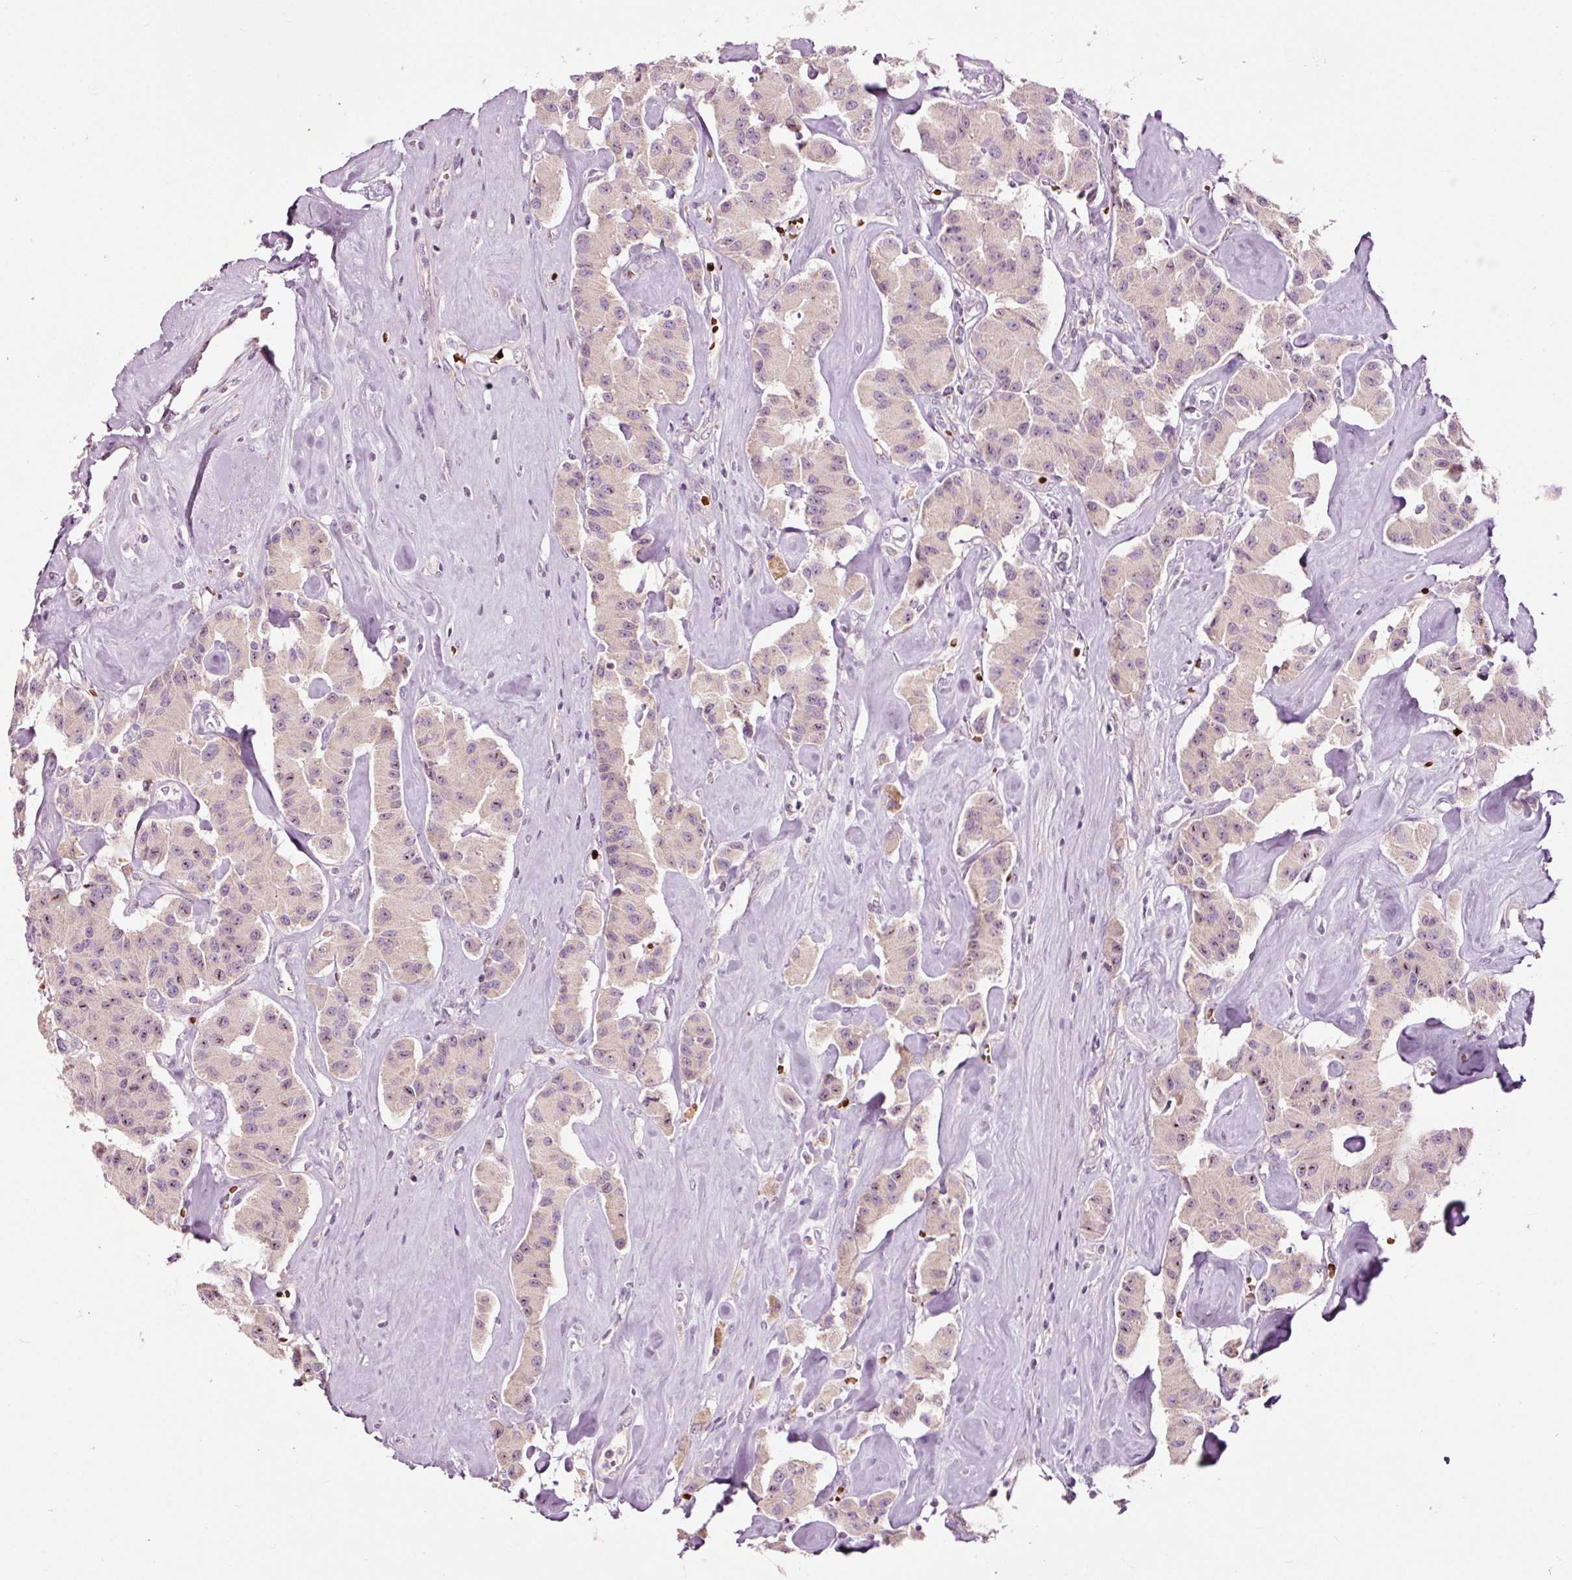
{"staining": {"intensity": "weak", "quantity": ">75%", "location": "cytoplasmic/membranous"}, "tissue": "carcinoid", "cell_type": "Tumor cells", "image_type": "cancer", "snomed": [{"axis": "morphology", "description": "Carcinoid, malignant, NOS"}, {"axis": "topography", "description": "Pancreas"}], "caption": "This micrograph displays carcinoid stained with immunohistochemistry to label a protein in brown. The cytoplasmic/membranous of tumor cells show weak positivity for the protein. Nuclei are counter-stained blue.", "gene": "LDHAL6B", "patient": {"sex": "male", "age": 41}}